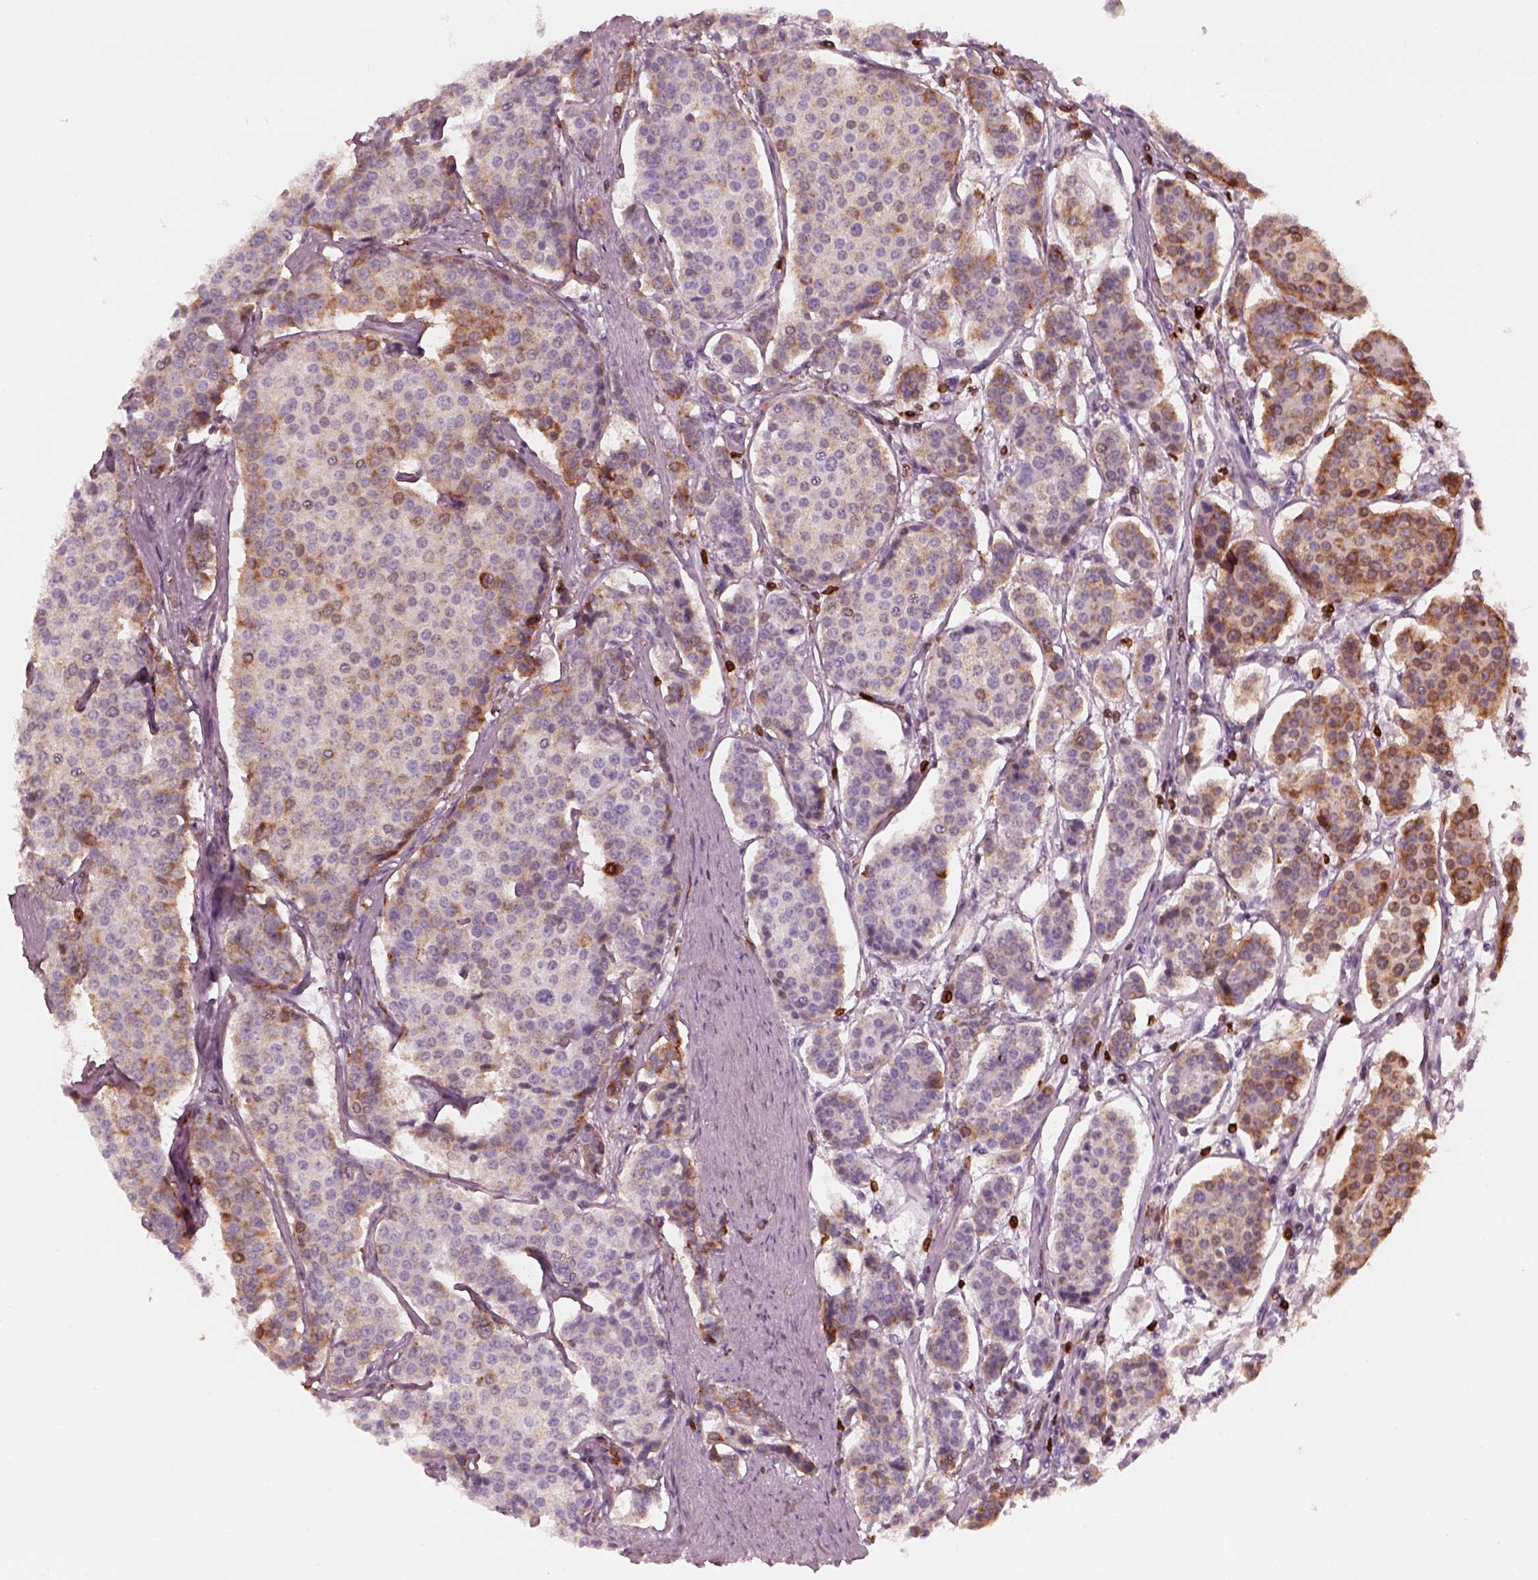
{"staining": {"intensity": "moderate", "quantity": "<25%", "location": "cytoplasmic/membranous,nuclear"}, "tissue": "carcinoid", "cell_type": "Tumor cells", "image_type": "cancer", "snomed": [{"axis": "morphology", "description": "Carcinoid, malignant, NOS"}, {"axis": "topography", "description": "Small intestine"}], "caption": "A histopathology image showing moderate cytoplasmic/membranous and nuclear staining in approximately <25% of tumor cells in malignant carcinoid, as visualized by brown immunohistochemical staining.", "gene": "ALOX5", "patient": {"sex": "female", "age": 65}}